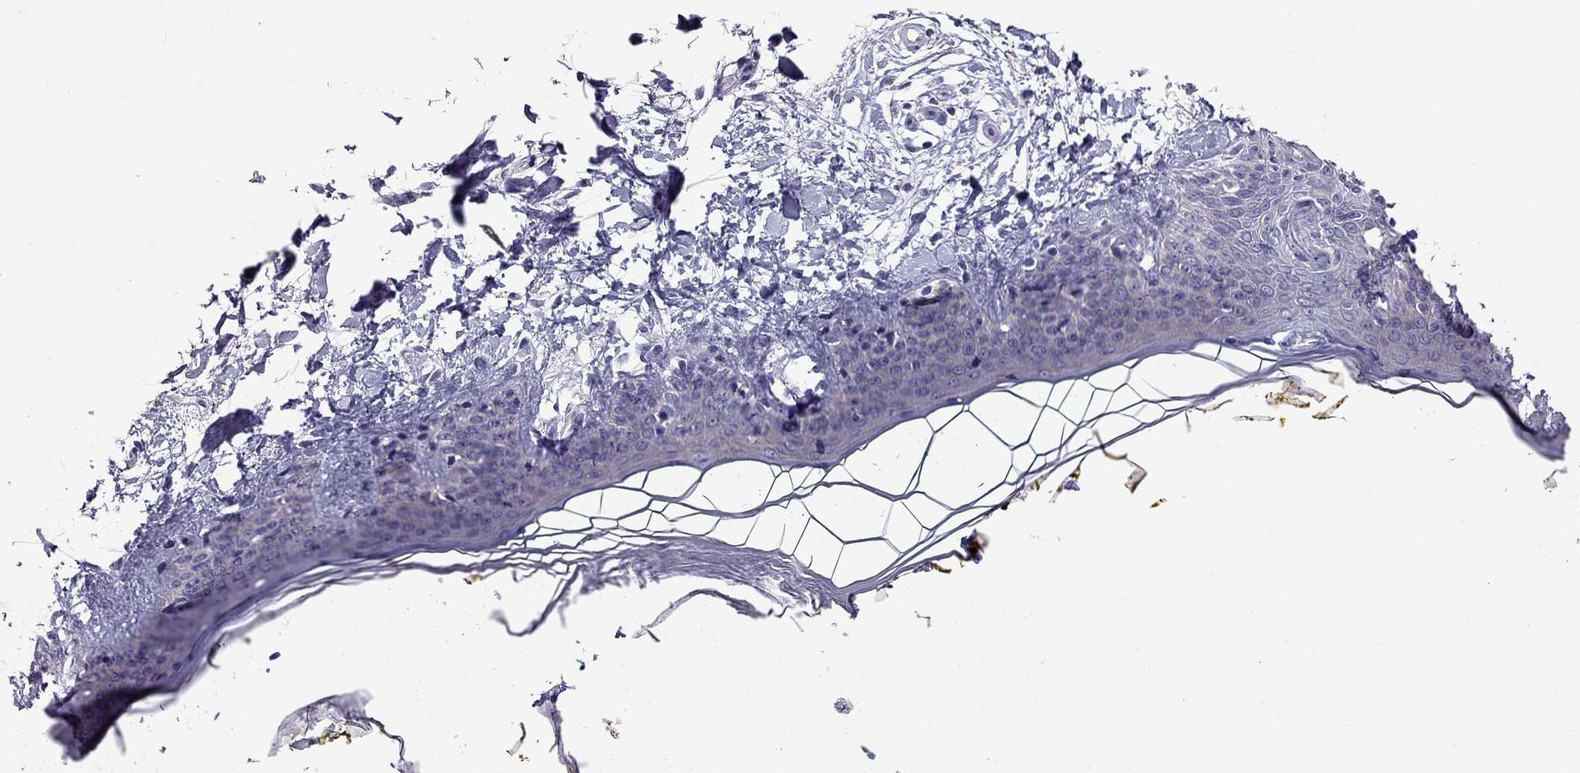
{"staining": {"intensity": "negative", "quantity": "none", "location": "none"}, "tissue": "skin", "cell_type": "Fibroblasts", "image_type": "normal", "snomed": [{"axis": "morphology", "description": "Normal tissue, NOS"}, {"axis": "topography", "description": "Skin"}], "caption": "The image reveals no staining of fibroblasts in normal skin.", "gene": "KCNJ10", "patient": {"sex": "female", "age": 34}}